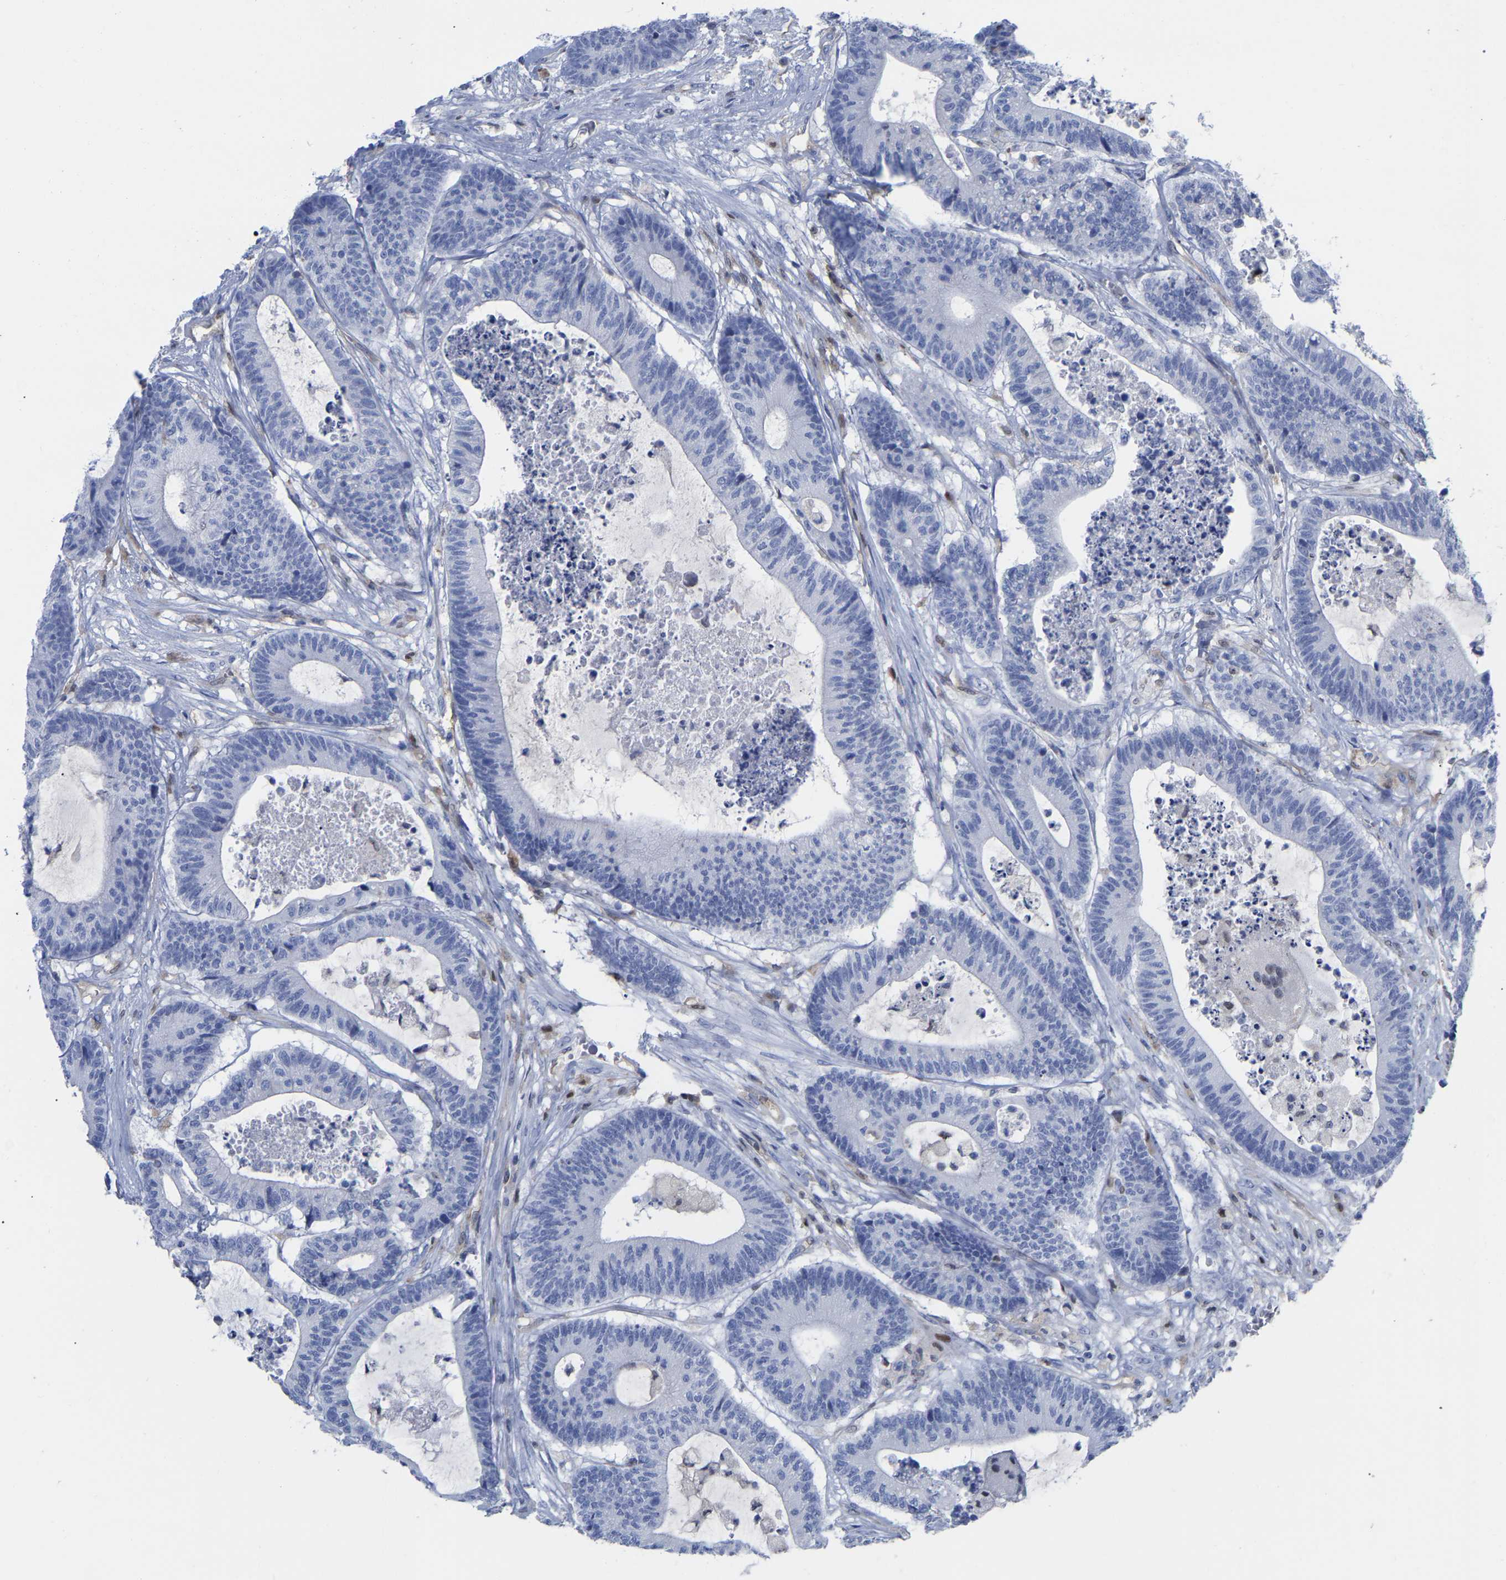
{"staining": {"intensity": "negative", "quantity": "none", "location": "none"}, "tissue": "colorectal cancer", "cell_type": "Tumor cells", "image_type": "cancer", "snomed": [{"axis": "morphology", "description": "Adenocarcinoma, NOS"}, {"axis": "topography", "description": "Colon"}], "caption": "DAB immunohistochemical staining of human colorectal adenocarcinoma displays no significant positivity in tumor cells.", "gene": "GIMAP4", "patient": {"sex": "female", "age": 84}}